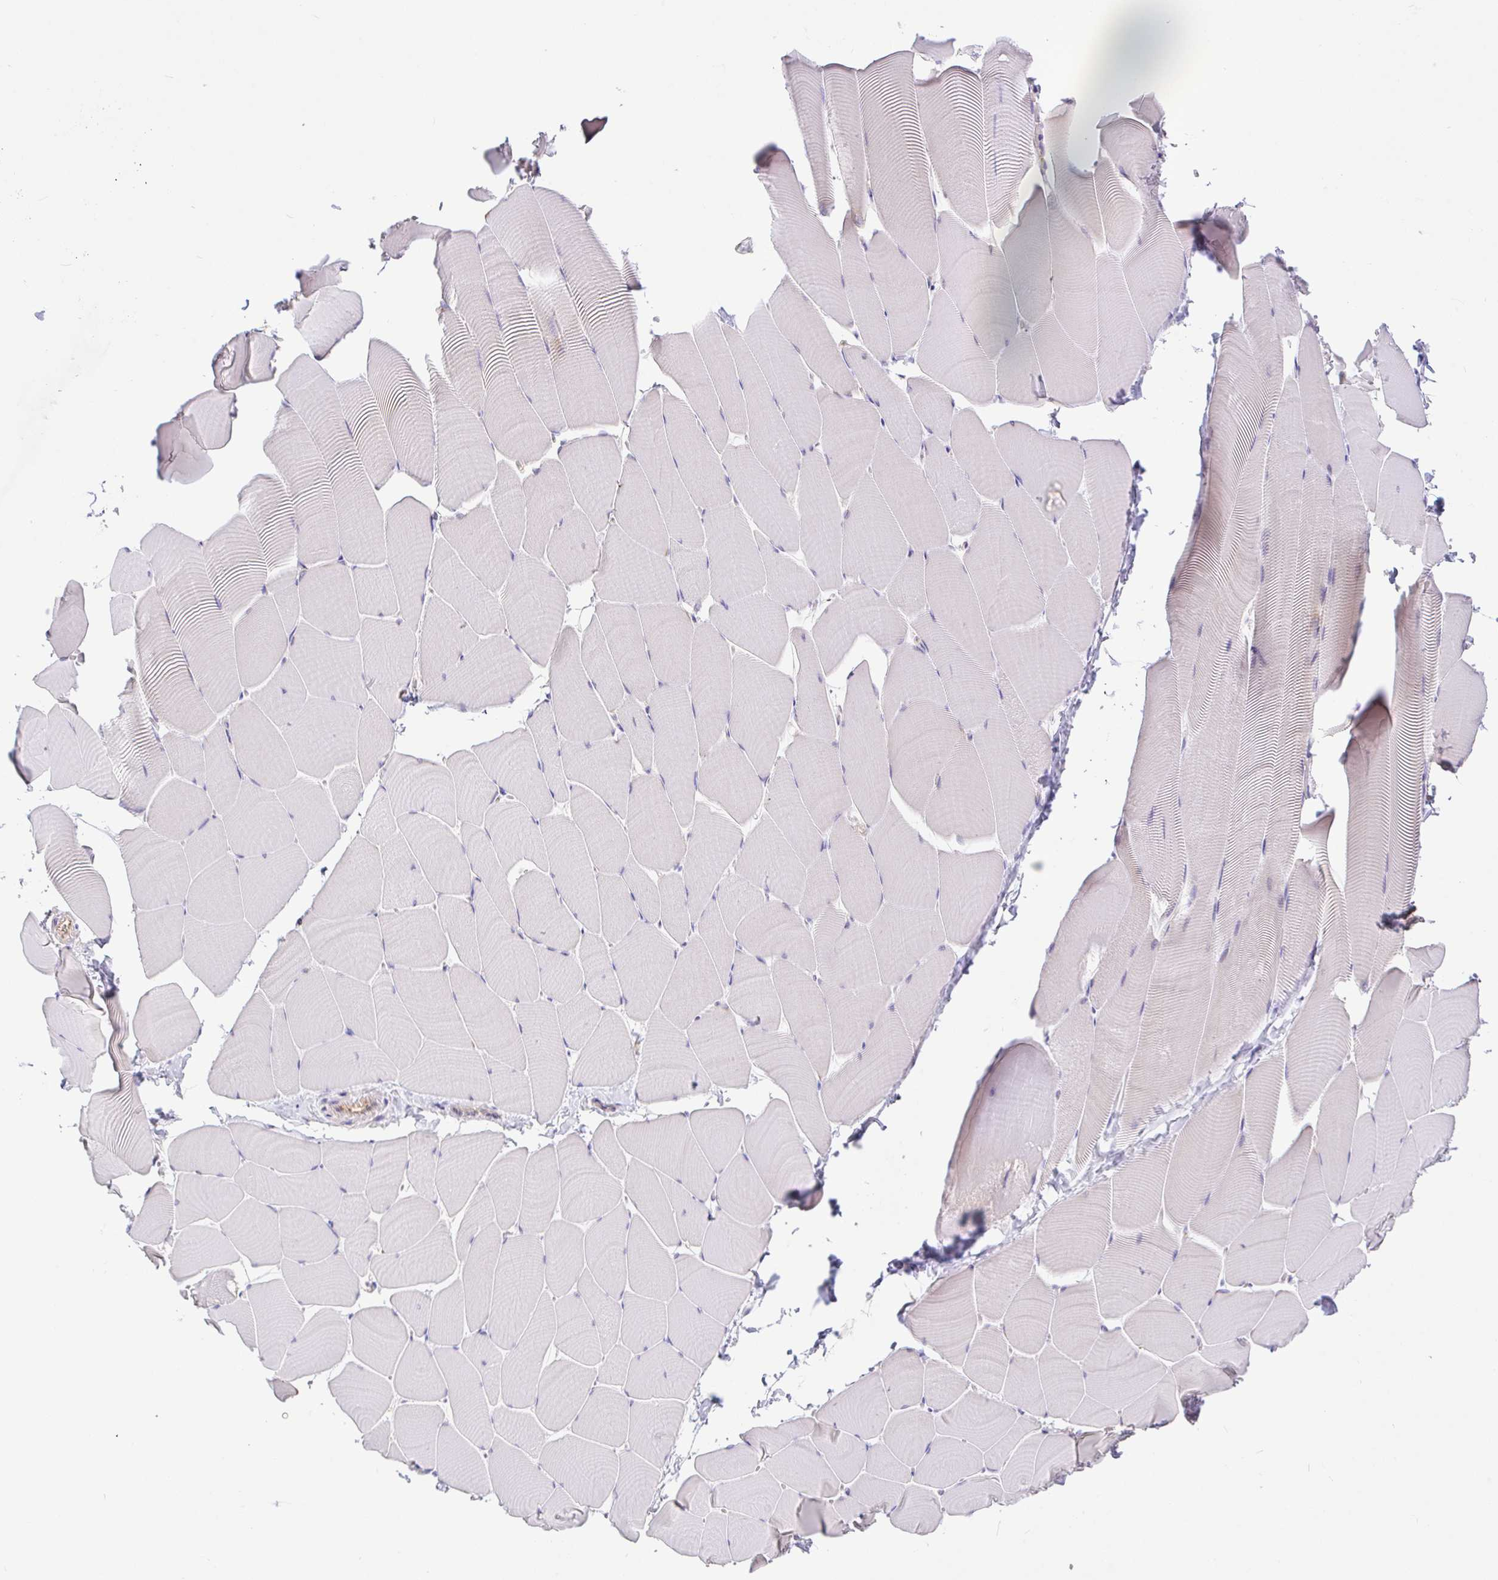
{"staining": {"intensity": "negative", "quantity": "none", "location": "none"}, "tissue": "skeletal muscle", "cell_type": "Myocytes", "image_type": "normal", "snomed": [{"axis": "morphology", "description": "Normal tissue, NOS"}, {"axis": "topography", "description": "Skeletal muscle"}], "caption": "Immunohistochemistry histopathology image of unremarkable skeletal muscle stained for a protein (brown), which displays no expression in myocytes.", "gene": "PLCD4", "patient": {"sex": "male", "age": 25}}